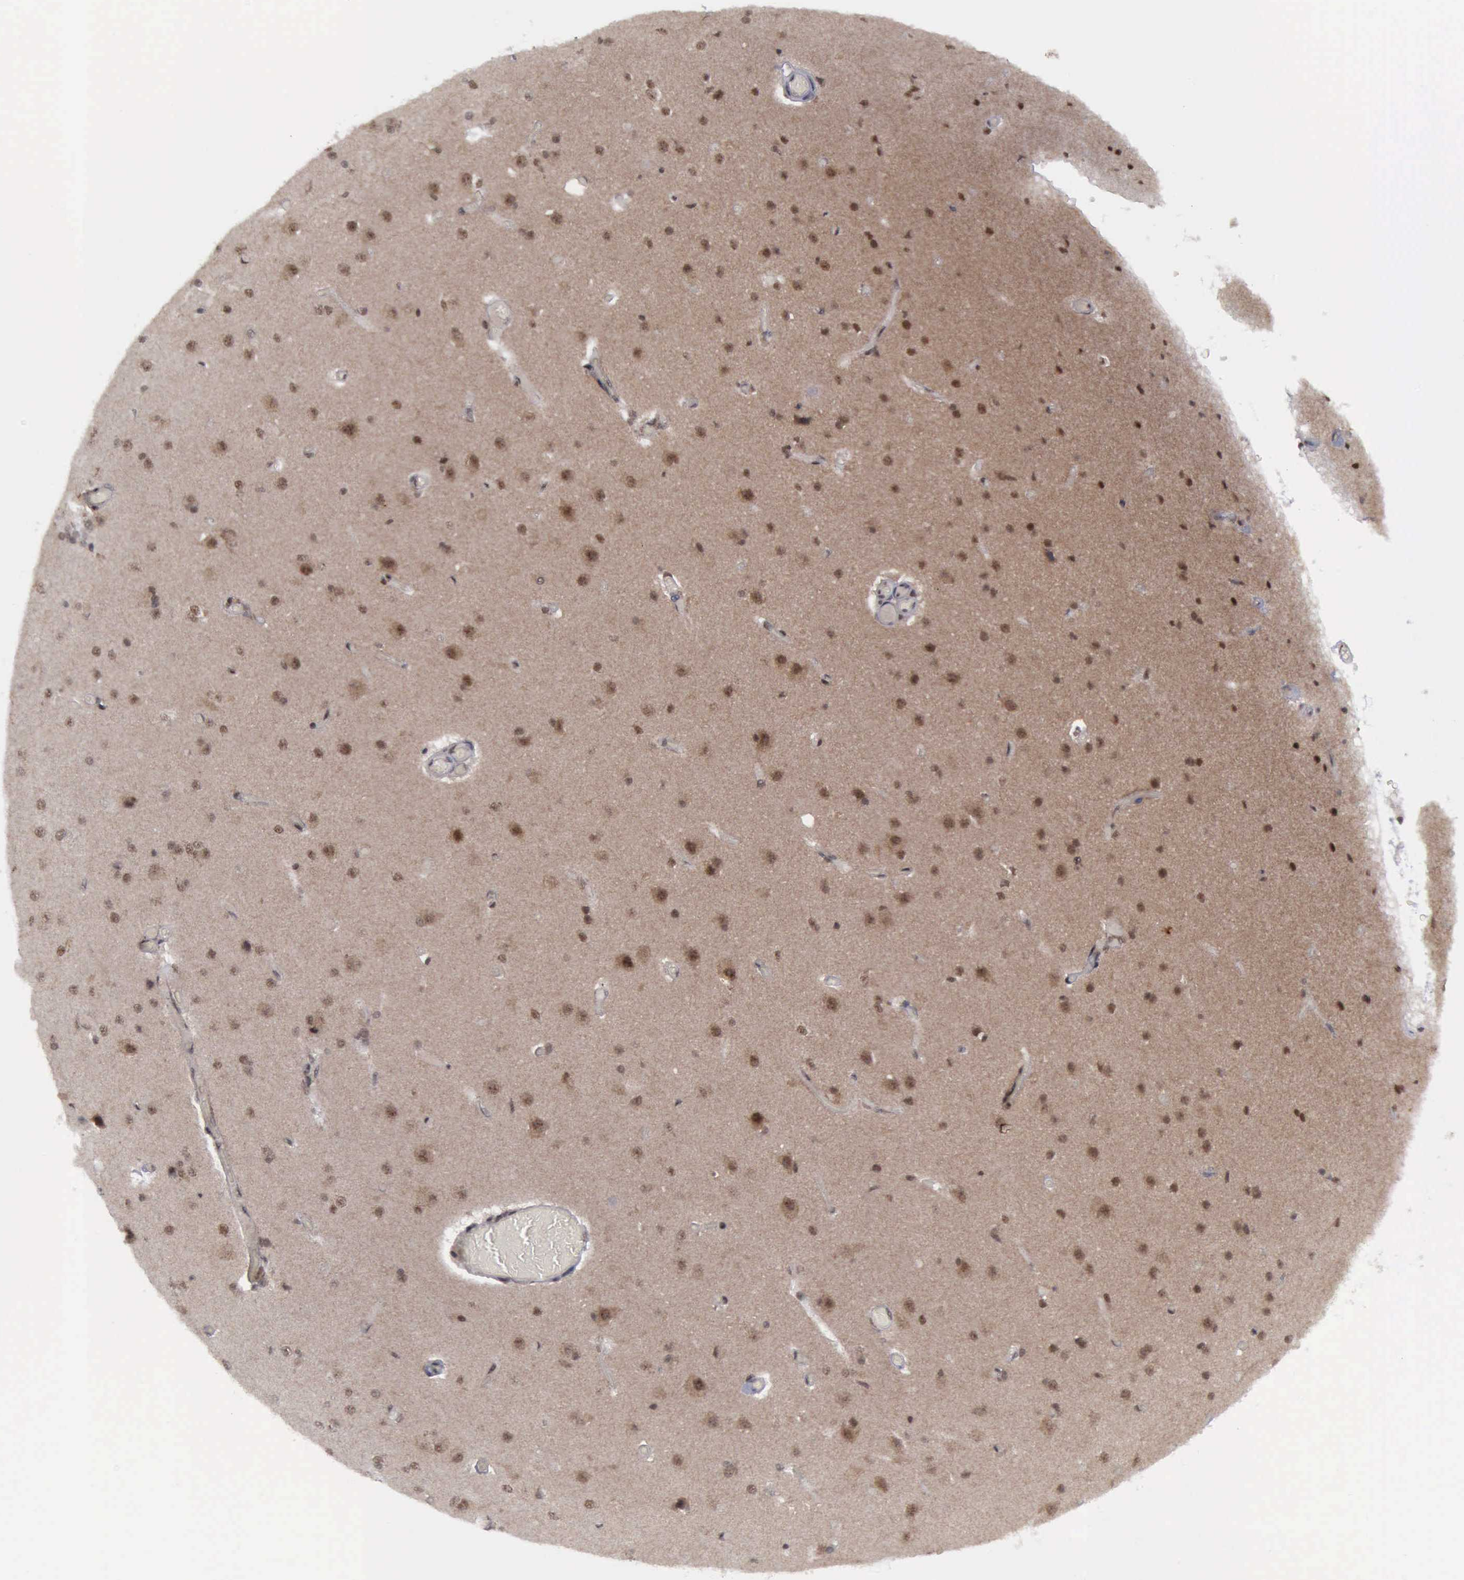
{"staining": {"intensity": "moderate", "quantity": ">75%", "location": "nuclear"}, "tissue": "cerebral cortex", "cell_type": "Endothelial cells", "image_type": "normal", "snomed": [{"axis": "morphology", "description": "Normal tissue, NOS"}, {"axis": "morphology", "description": "Glioma, malignant, High grade"}, {"axis": "topography", "description": "Cerebral cortex"}], "caption": "Immunohistochemical staining of benign cerebral cortex reveals >75% levels of moderate nuclear protein staining in approximately >75% of endothelial cells.", "gene": "ATM", "patient": {"sex": "male", "age": 77}}